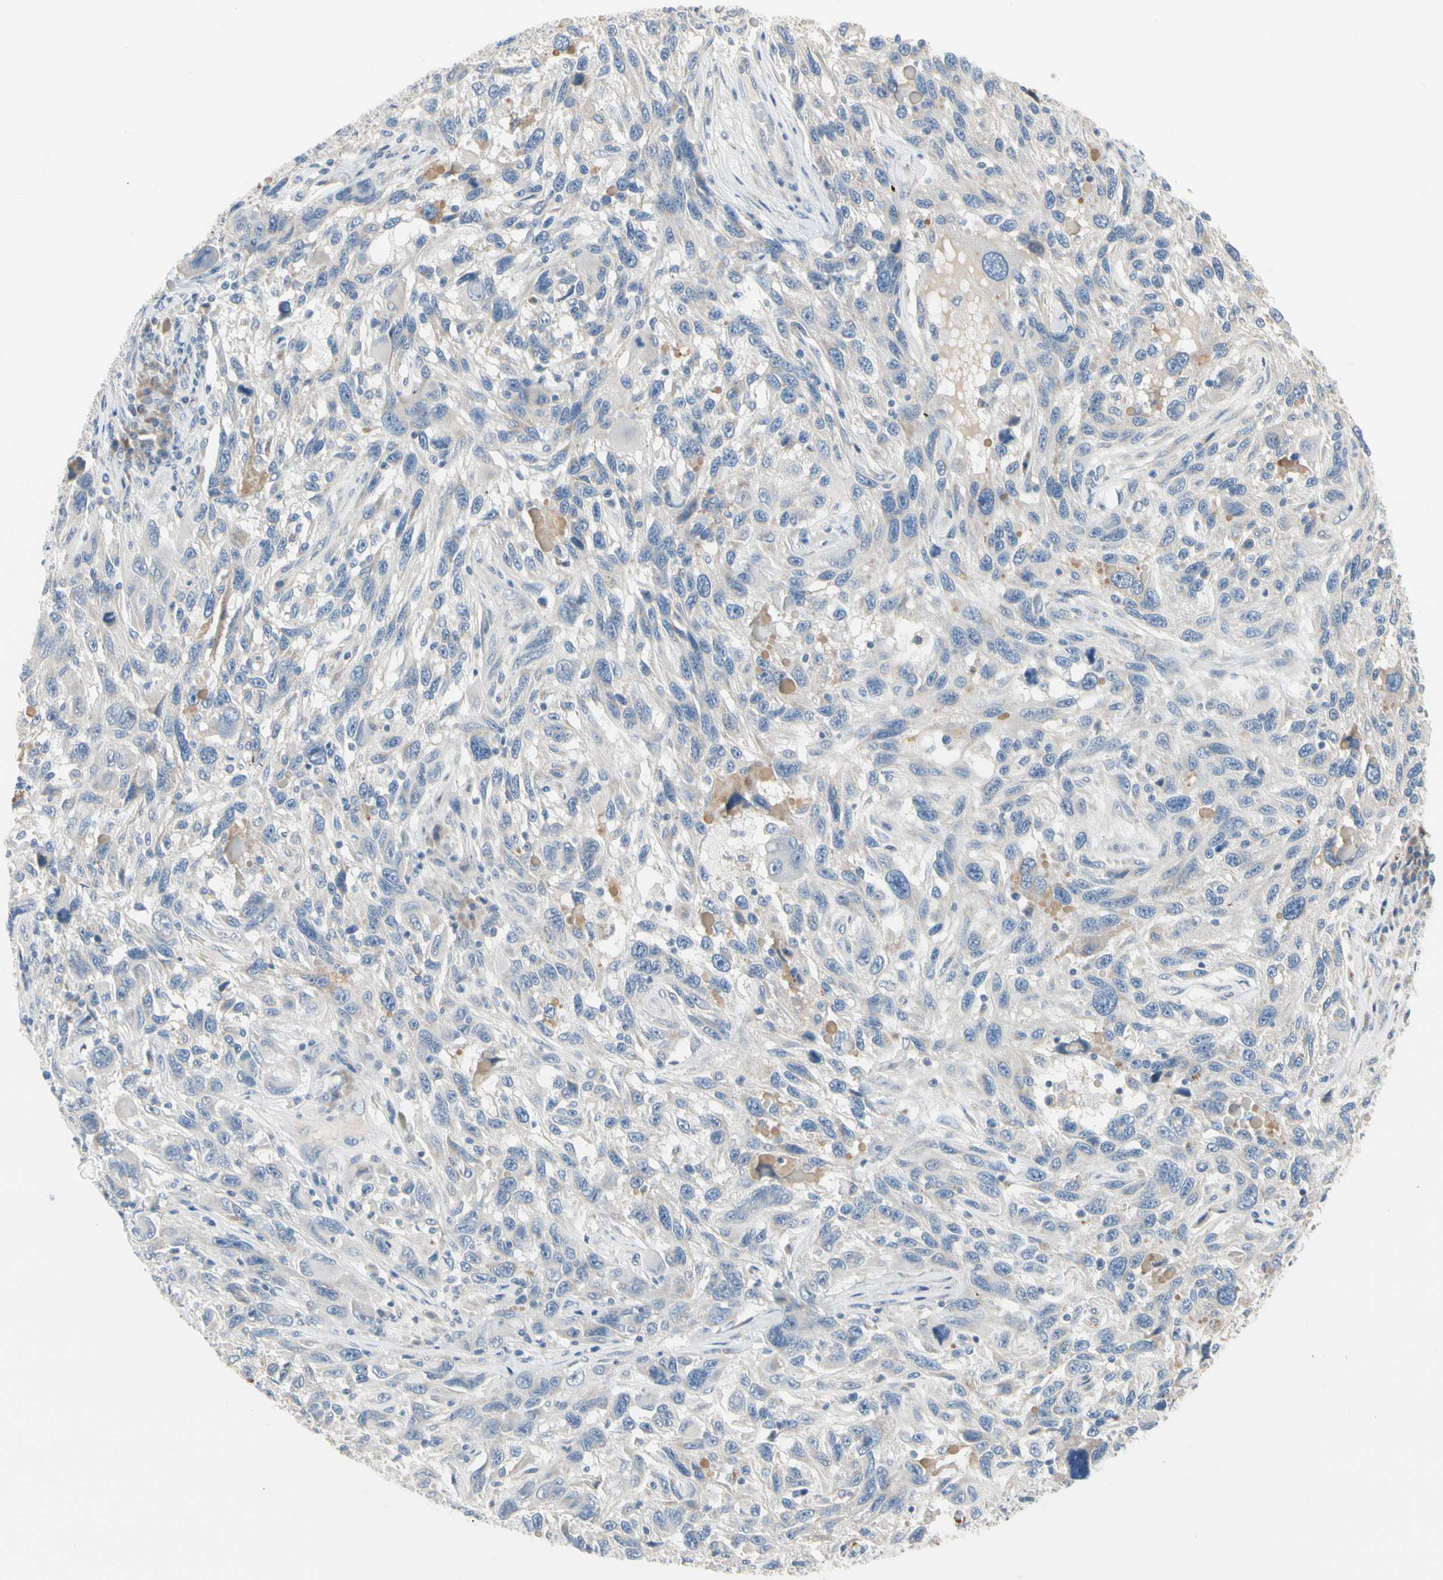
{"staining": {"intensity": "negative", "quantity": "none", "location": "none"}, "tissue": "melanoma", "cell_type": "Tumor cells", "image_type": "cancer", "snomed": [{"axis": "morphology", "description": "Malignant melanoma, NOS"}, {"axis": "topography", "description": "Skin"}], "caption": "High power microscopy micrograph of an IHC histopathology image of melanoma, revealing no significant expression in tumor cells.", "gene": "ALDH18A1", "patient": {"sex": "male", "age": 53}}